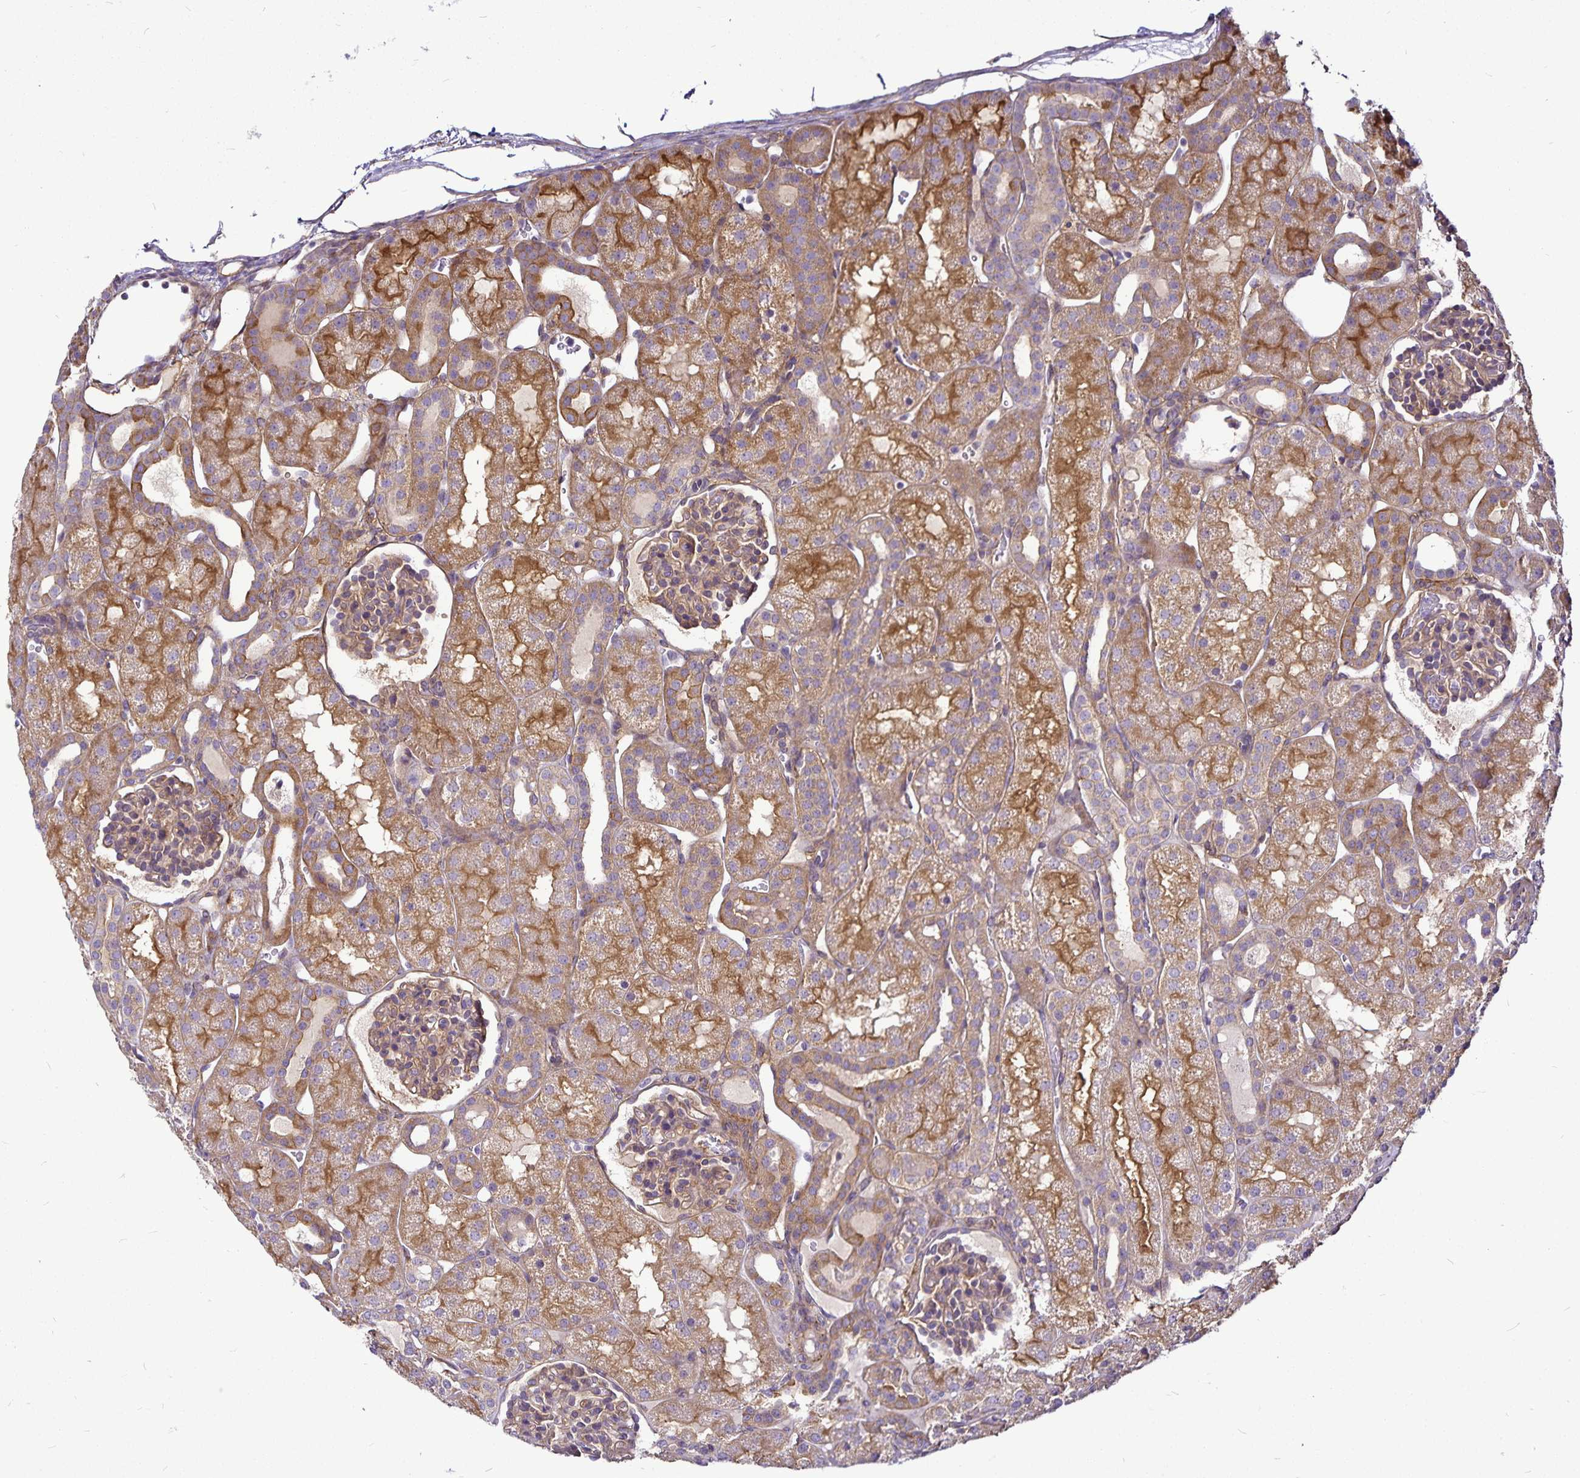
{"staining": {"intensity": "weak", "quantity": "25%-75%", "location": "cytoplasmic/membranous"}, "tissue": "kidney", "cell_type": "Cells in glomeruli", "image_type": "normal", "snomed": [{"axis": "morphology", "description": "Normal tissue, NOS"}, {"axis": "topography", "description": "Kidney"}], "caption": "An IHC histopathology image of unremarkable tissue is shown. Protein staining in brown highlights weak cytoplasmic/membranous positivity in kidney within cells in glomeruli.", "gene": "GNG12", "patient": {"sex": "male", "age": 2}}